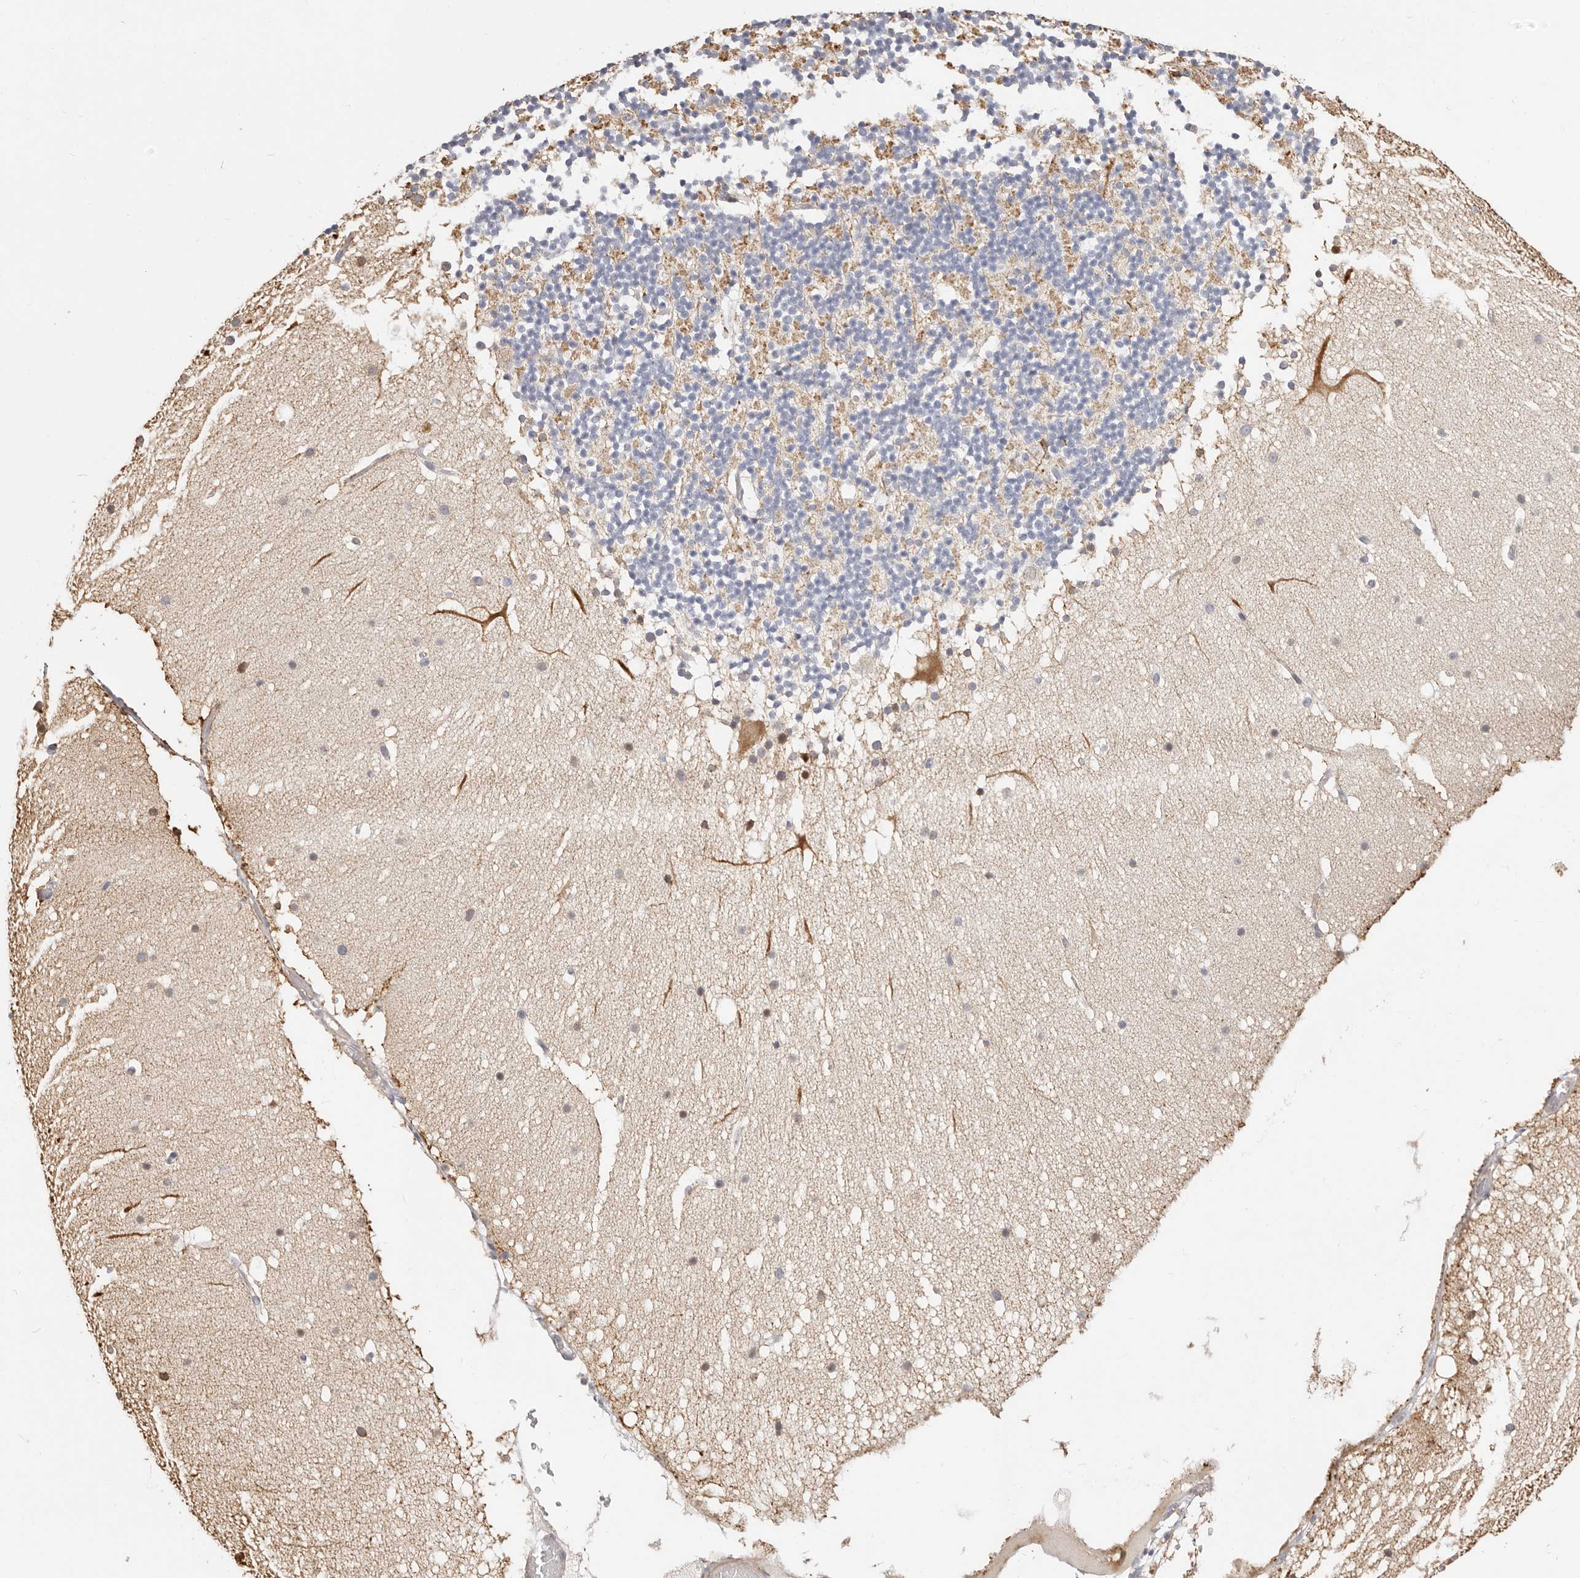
{"staining": {"intensity": "moderate", "quantity": "<25%", "location": "cytoplasmic/membranous"}, "tissue": "cerebellum", "cell_type": "Cells in granular layer", "image_type": "normal", "snomed": [{"axis": "morphology", "description": "Normal tissue, NOS"}, {"axis": "topography", "description": "Cerebellum"}], "caption": "Cells in granular layer exhibit moderate cytoplasmic/membranous positivity in approximately <25% of cells in benign cerebellum.", "gene": "DTNBP1", "patient": {"sex": "male", "age": 57}}